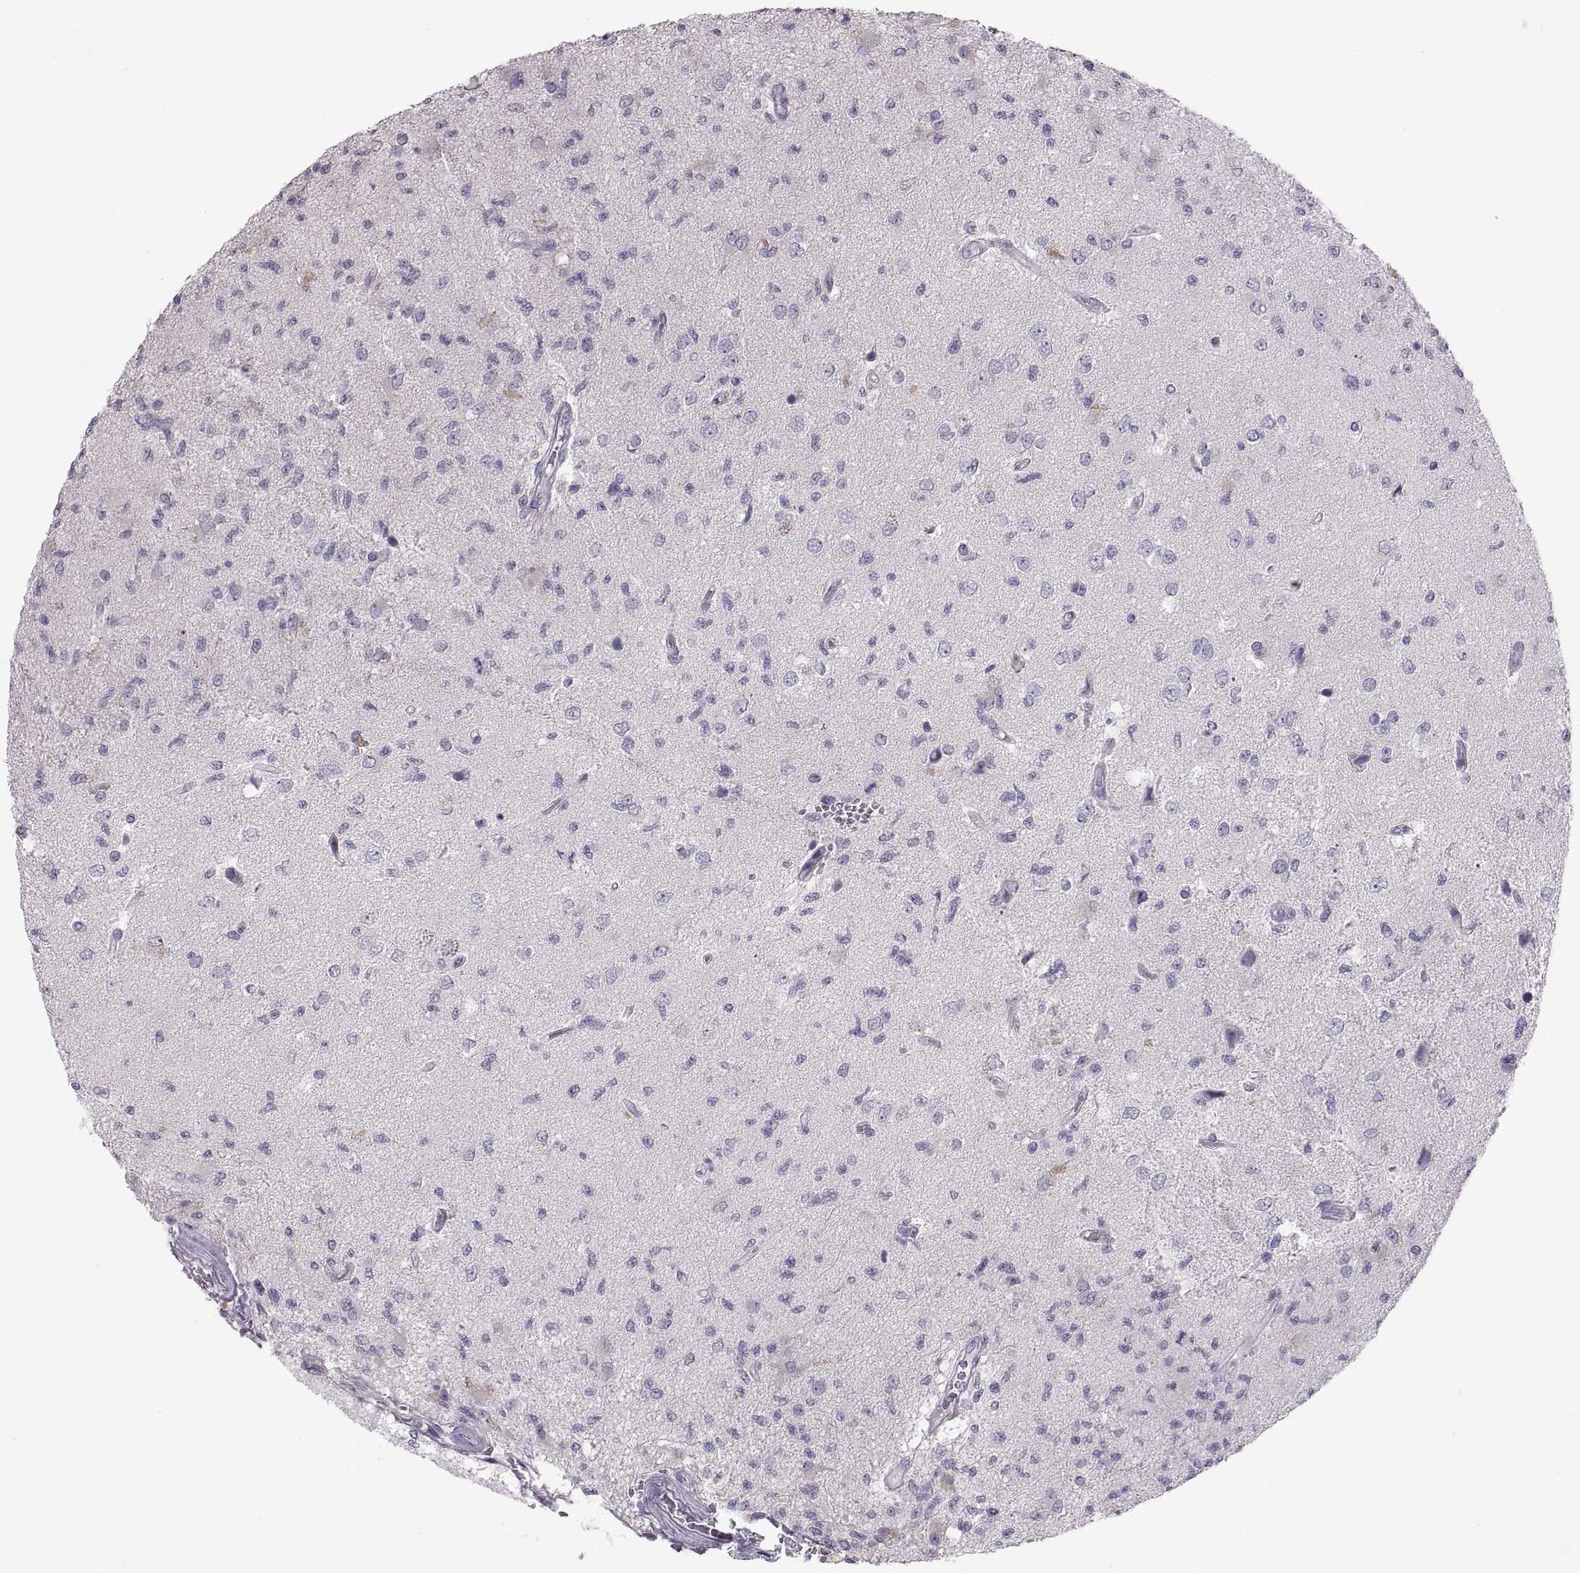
{"staining": {"intensity": "negative", "quantity": "none", "location": "none"}, "tissue": "glioma", "cell_type": "Tumor cells", "image_type": "cancer", "snomed": [{"axis": "morphology", "description": "Glioma, malignant, High grade"}, {"axis": "topography", "description": "Brain"}], "caption": "The immunohistochemistry micrograph has no significant expression in tumor cells of glioma tissue.", "gene": "WBP2NL", "patient": {"sex": "male", "age": 56}}